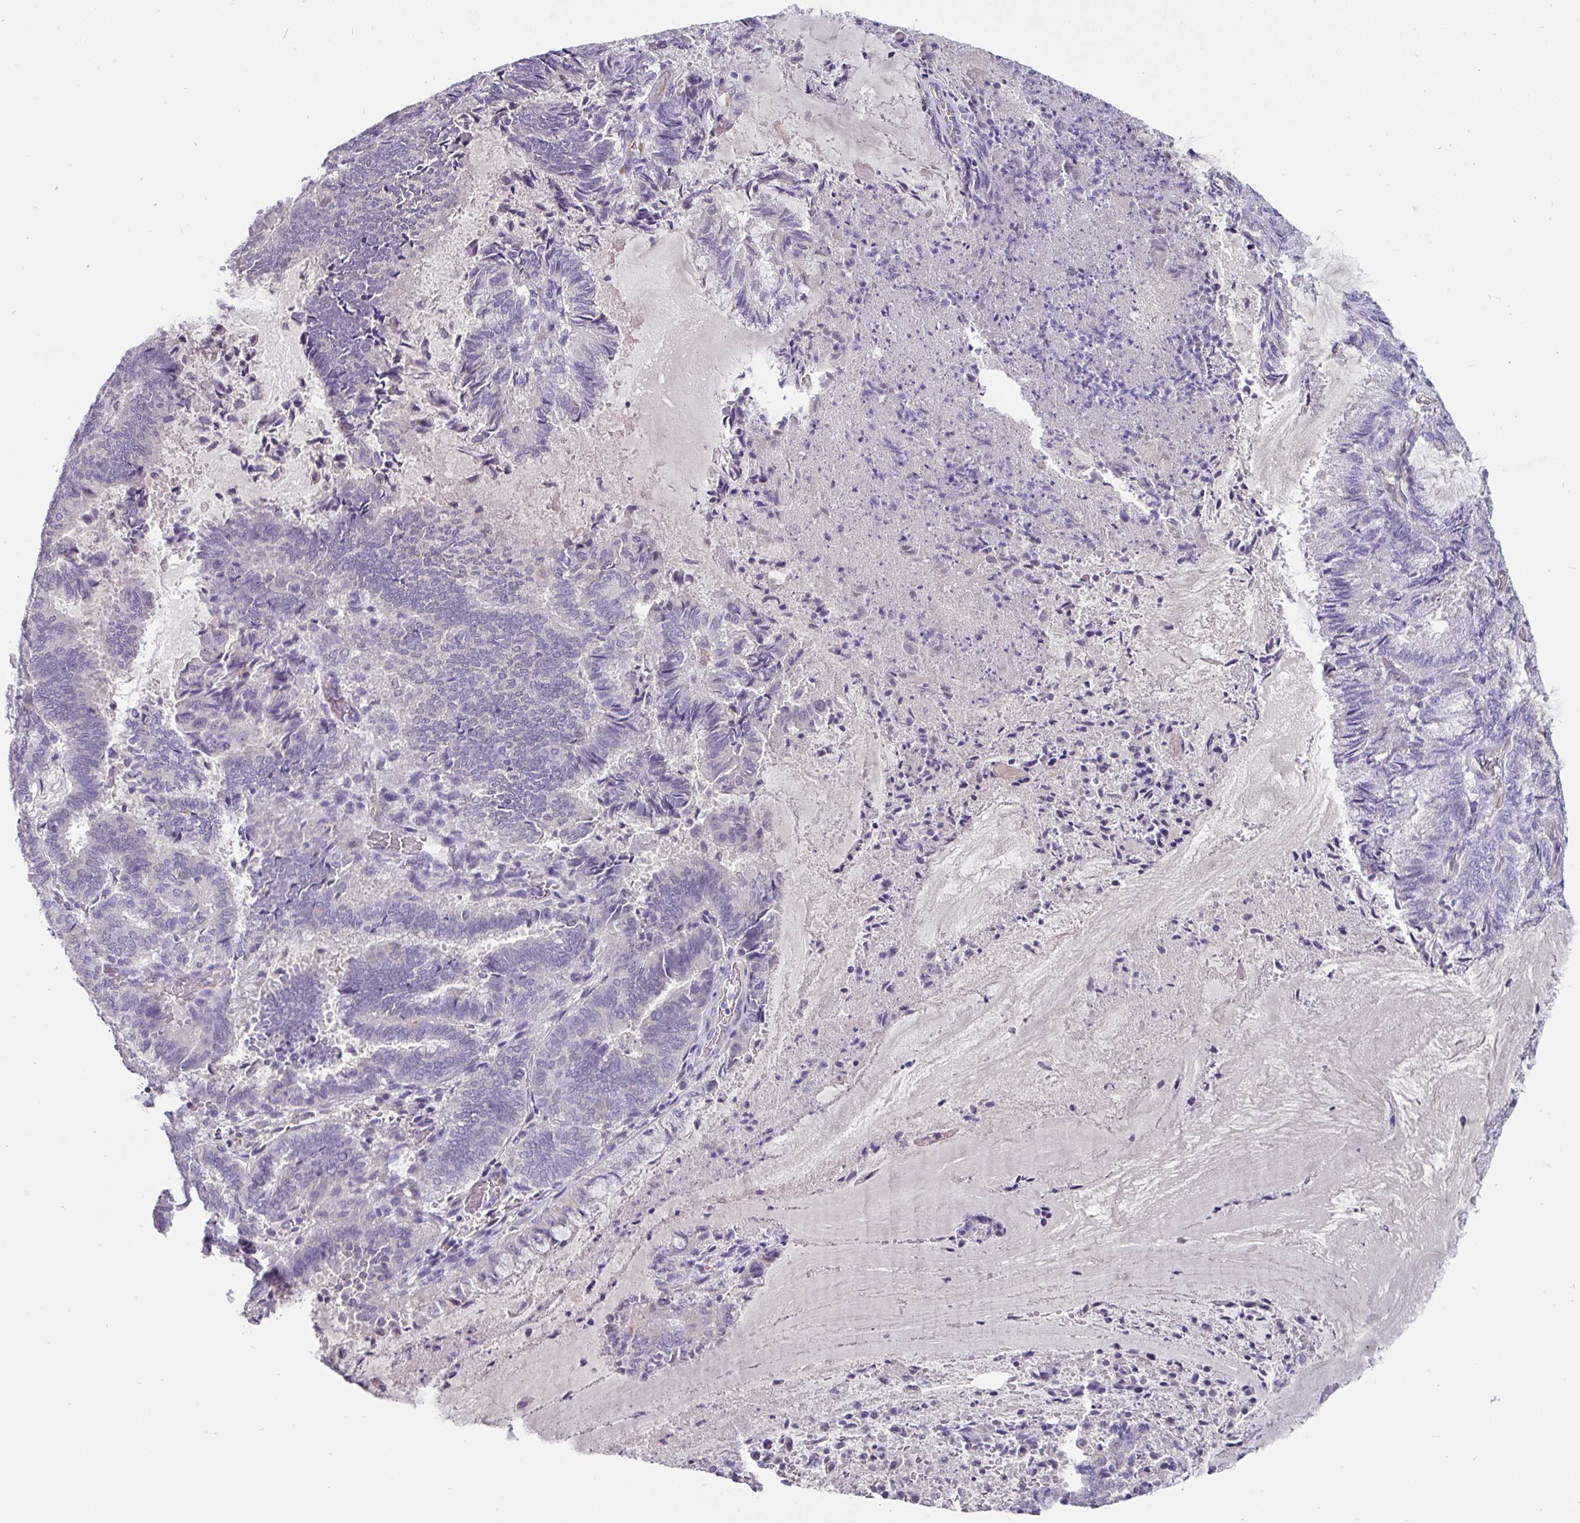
{"staining": {"intensity": "negative", "quantity": "none", "location": "none"}, "tissue": "endometrial cancer", "cell_type": "Tumor cells", "image_type": "cancer", "snomed": [{"axis": "morphology", "description": "Adenocarcinoma, NOS"}, {"axis": "topography", "description": "Endometrium"}], "caption": "The histopathology image shows no staining of tumor cells in adenocarcinoma (endometrial).", "gene": "EYA3", "patient": {"sex": "female", "age": 80}}